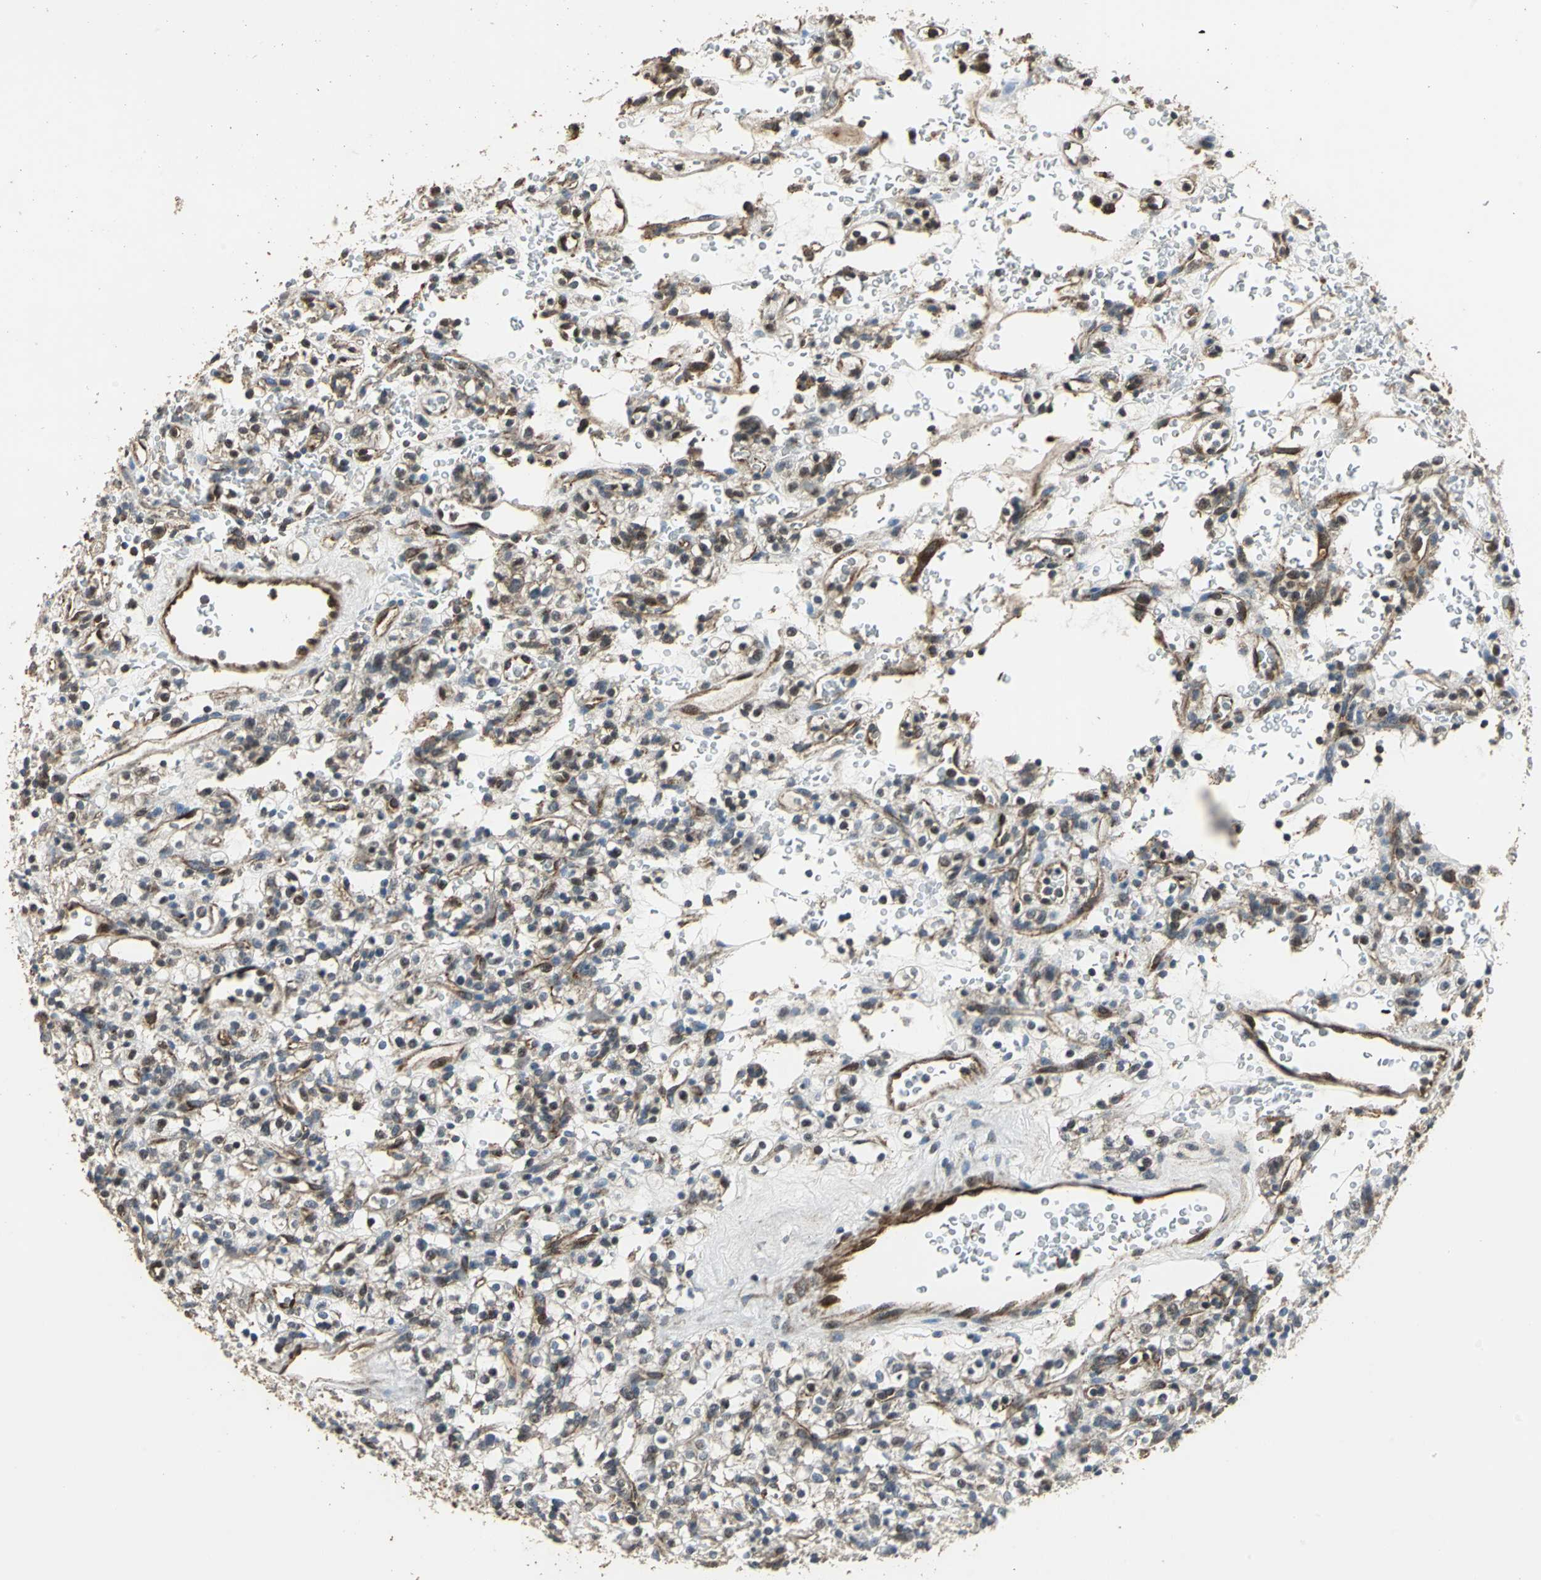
{"staining": {"intensity": "weak", "quantity": ">75%", "location": "cytoplasmic/membranous"}, "tissue": "renal cancer", "cell_type": "Tumor cells", "image_type": "cancer", "snomed": [{"axis": "morphology", "description": "Normal tissue, NOS"}, {"axis": "morphology", "description": "Adenocarcinoma, NOS"}, {"axis": "topography", "description": "Kidney"}], "caption": "Weak cytoplasmic/membranous expression is appreciated in about >75% of tumor cells in adenocarcinoma (renal).", "gene": "DNAJB4", "patient": {"sex": "female", "age": 72}}